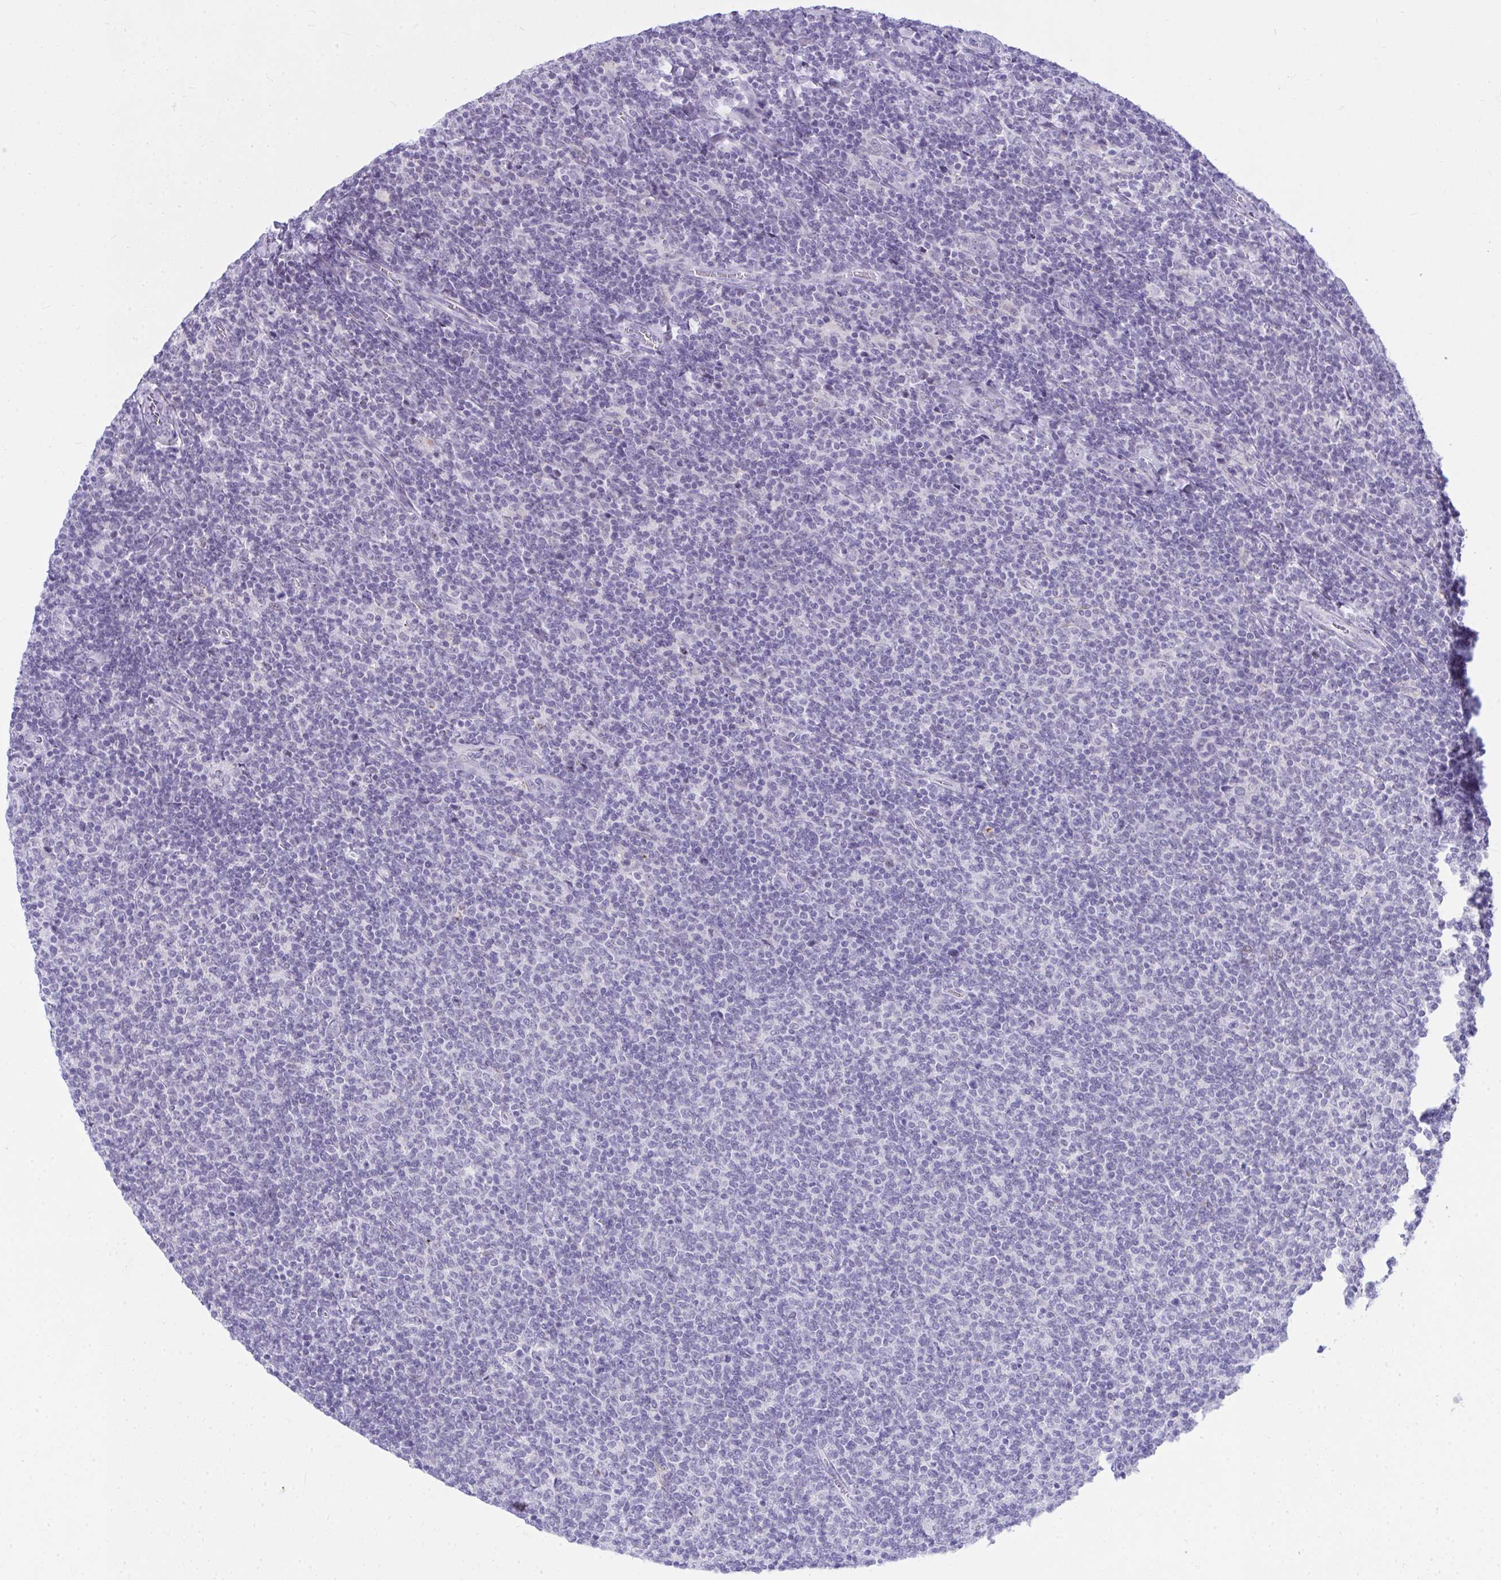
{"staining": {"intensity": "negative", "quantity": "none", "location": "none"}, "tissue": "lymphoma", "cell_type": "Tumor cells", "image_type": "cancer", "snomed": [{"axis": "morphology", "description": "Malignant lymphoma, non-Hodgkin's type, Low grade"}, {"axis": "topography", "description": "Lymph node"}], "caption": "Malignant lymphoma, non-Hodgkin's type (low-grade) was stained to show a protein in brown. There is no significant positivity in tumor cells.", "gene": "OR5F1", "patient": {"sex": "male", "age": 52}}